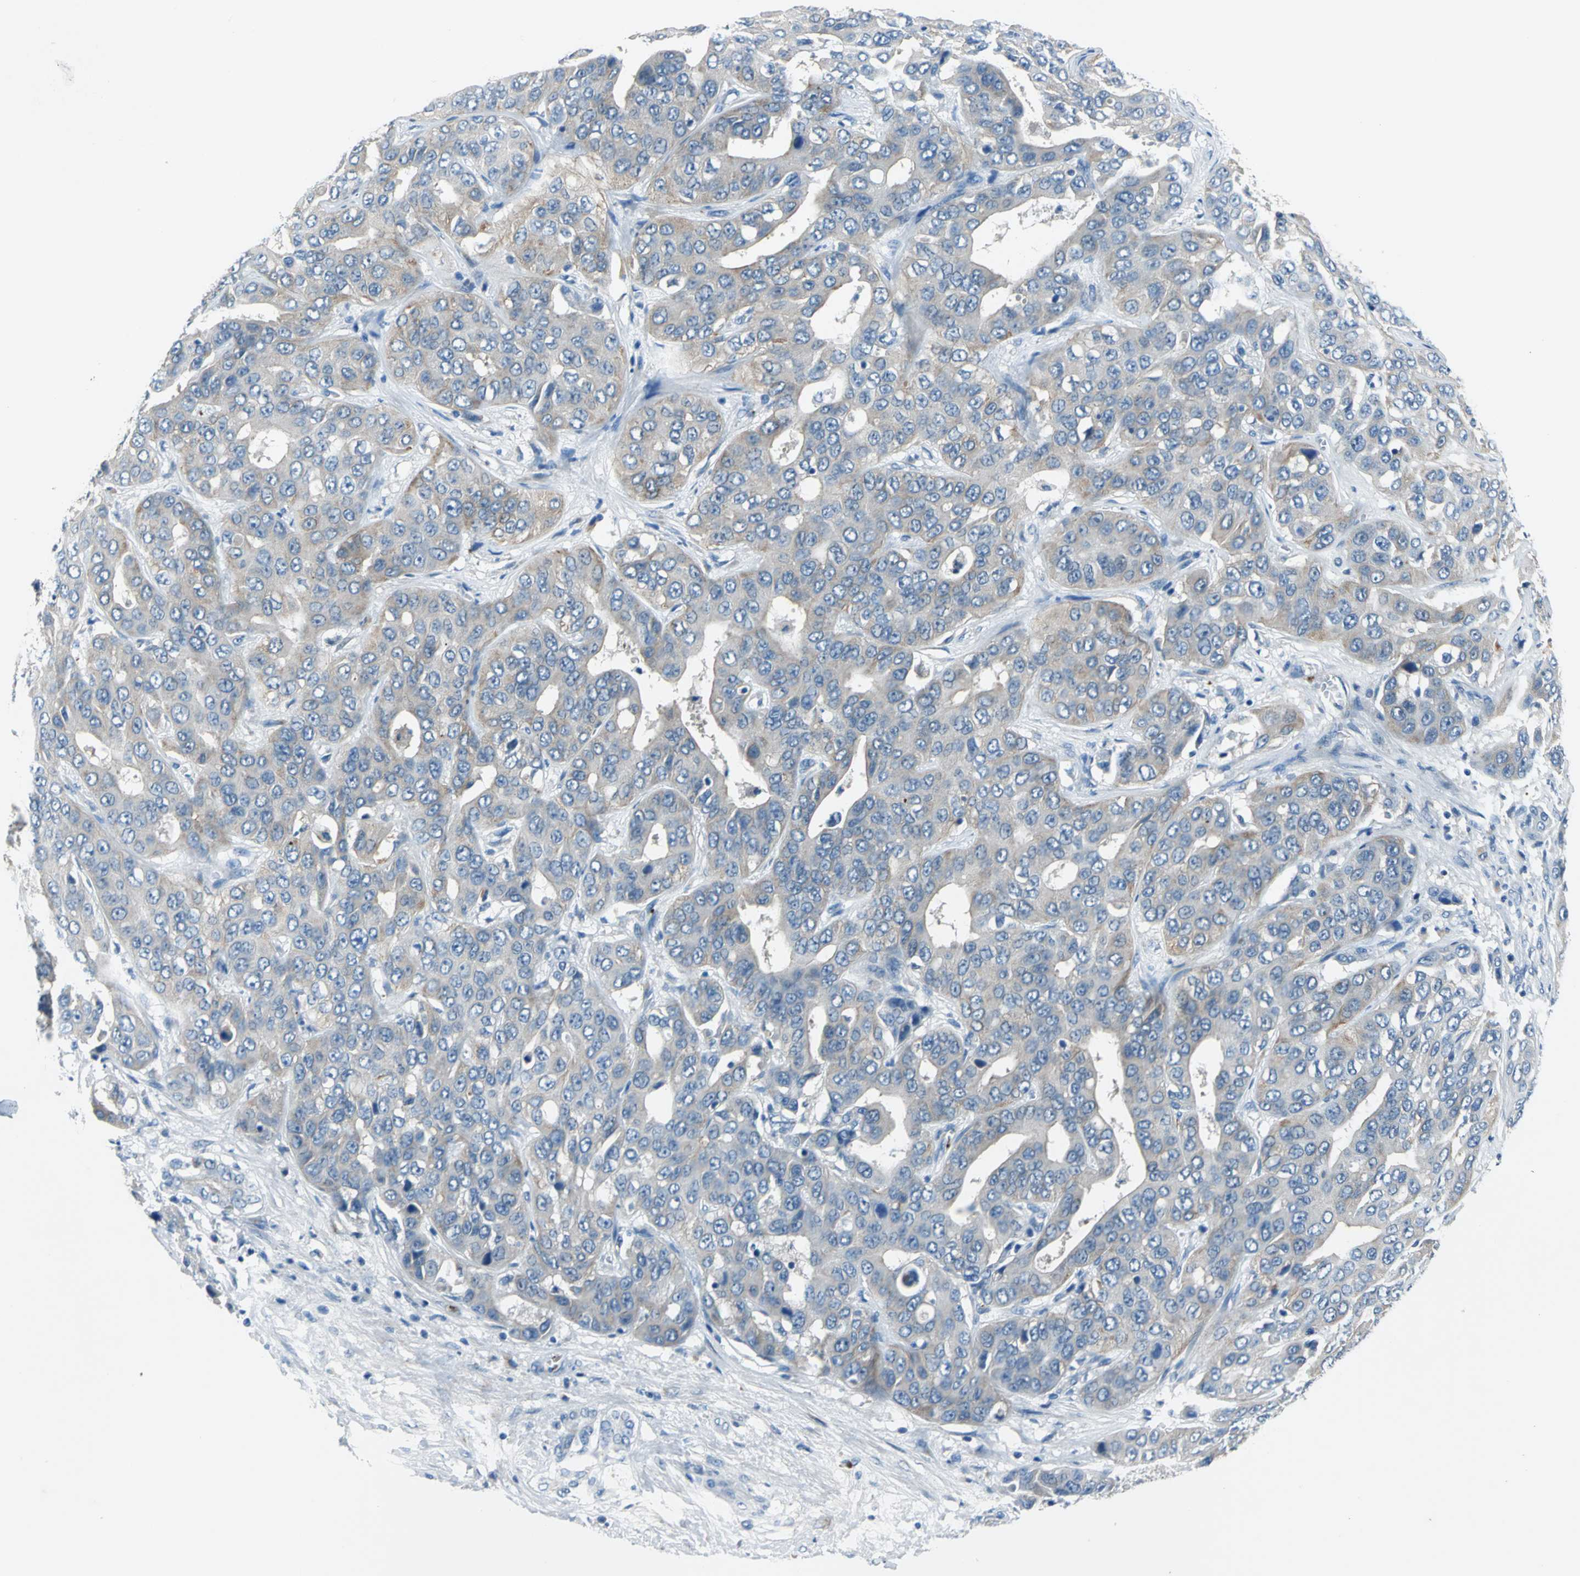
{"staining": {"intensity": "moderate", "quantity": "25%-75%", "location": "cytoplasmic/membranous"}, "tissue": "liver cancer", "cell_type": "Tumor cells", "image_type": "cancer", "snomed": [{"axis": "morphology", "description": "Cholangiocarcinoma"}, {"axis": "topography", "description": "Liver"}], "caption": "This is a histology image of IHC staining of liver cancer (cholangiocarcinoma), which shows moderate positivity in the cytoplasmic/membranous of tumor cells.", "gene": "SELP", "patient": {"sex": "female", "age": 52}}